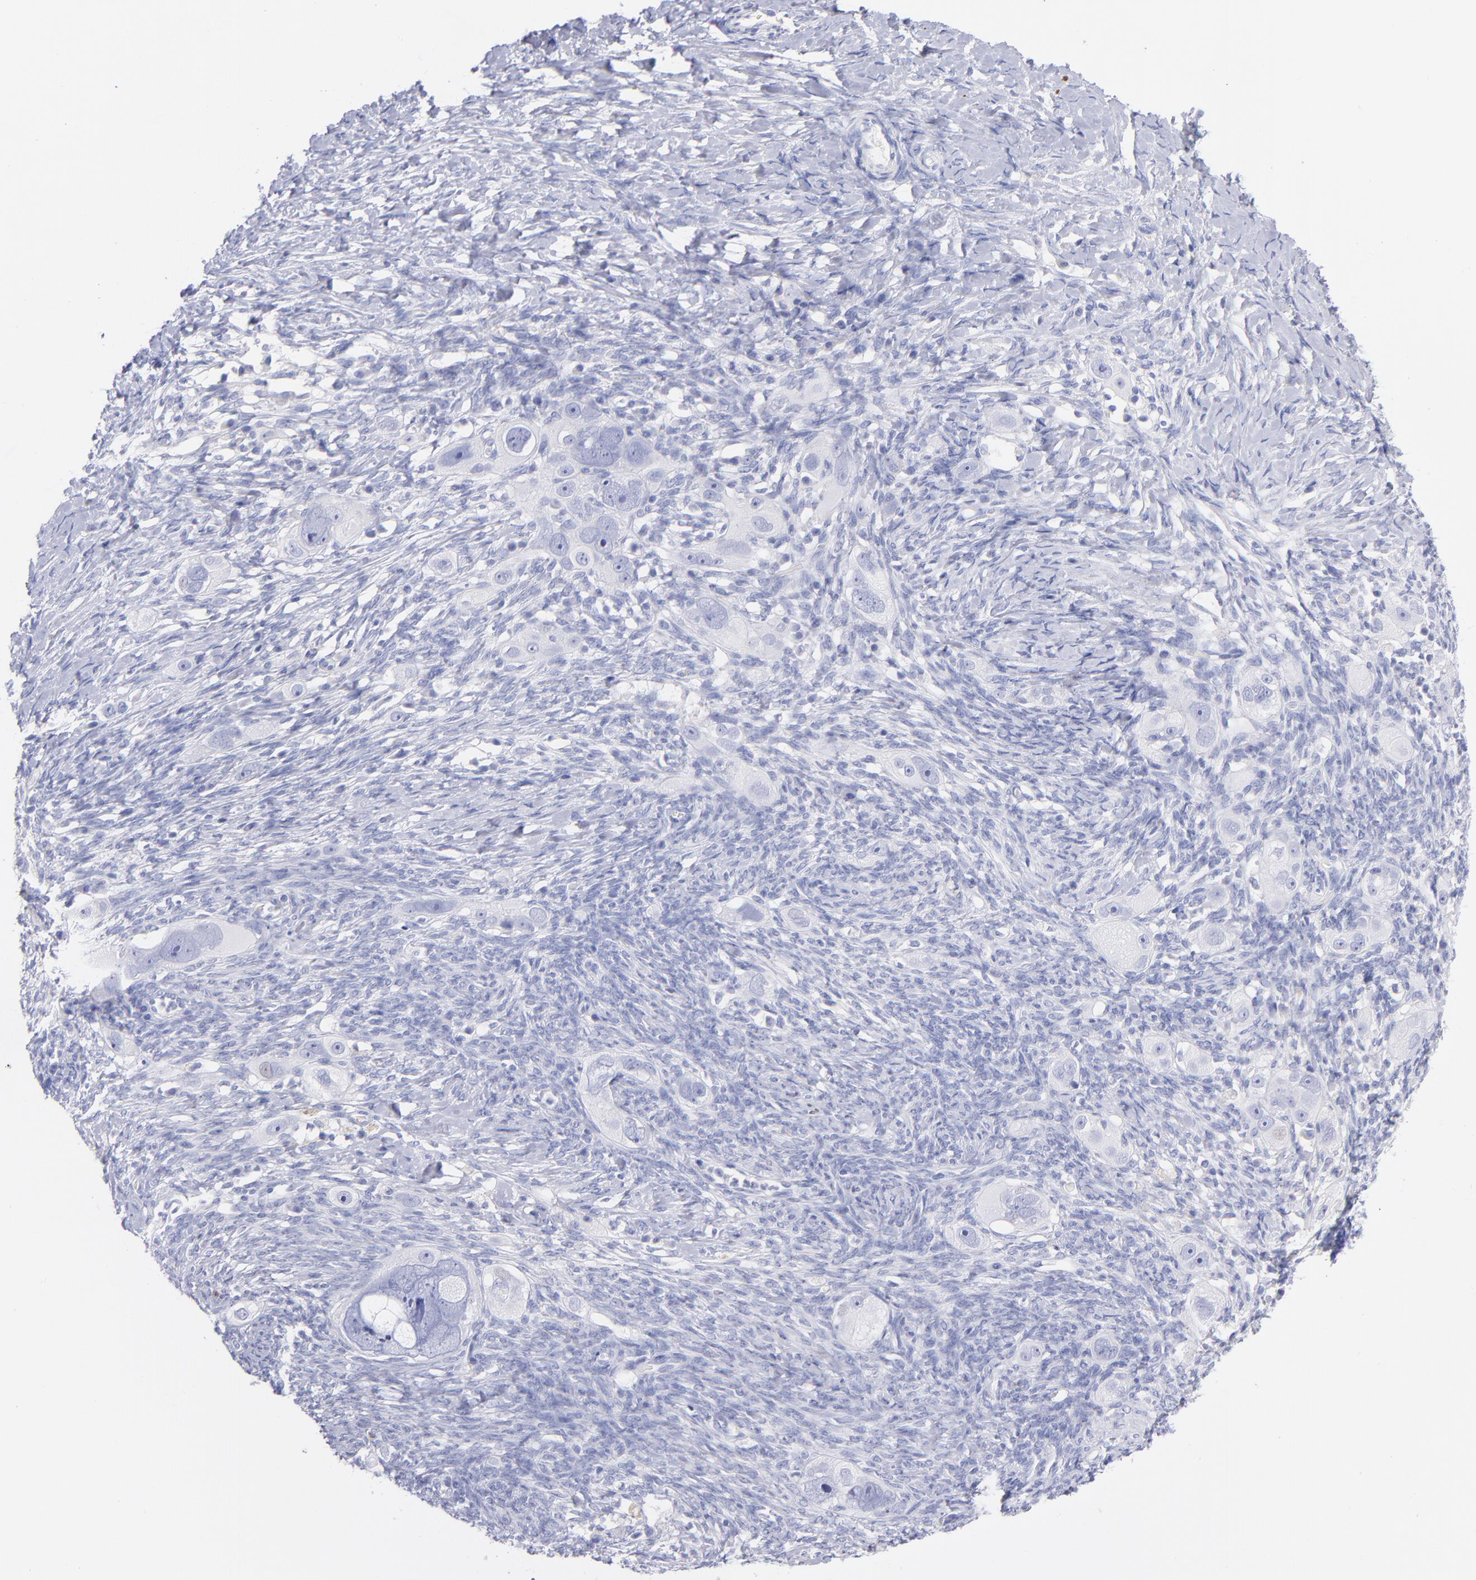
{"staining": {"intensity": "negative", "quantity": "none", "location": "none"}, "tissue": "ovarian cancer", "cell_type": "Tumor cells", "image_type": "cancer", "snomed": [{"axis": "morphology", "description": "Normal tissue, NOS"}, {"axis": "morphology", "description": "Cystadenocarcinoma, serous, NOS"}, {"axis": "topography", "description": "Ovary"}], "caption": "A micrograph of human ovarian cancer (serous cystadenocarcinoma) is negative for staining in tumor cells.", "gene": "SCGN", "patient": {"sex": "female", "age": 62}}